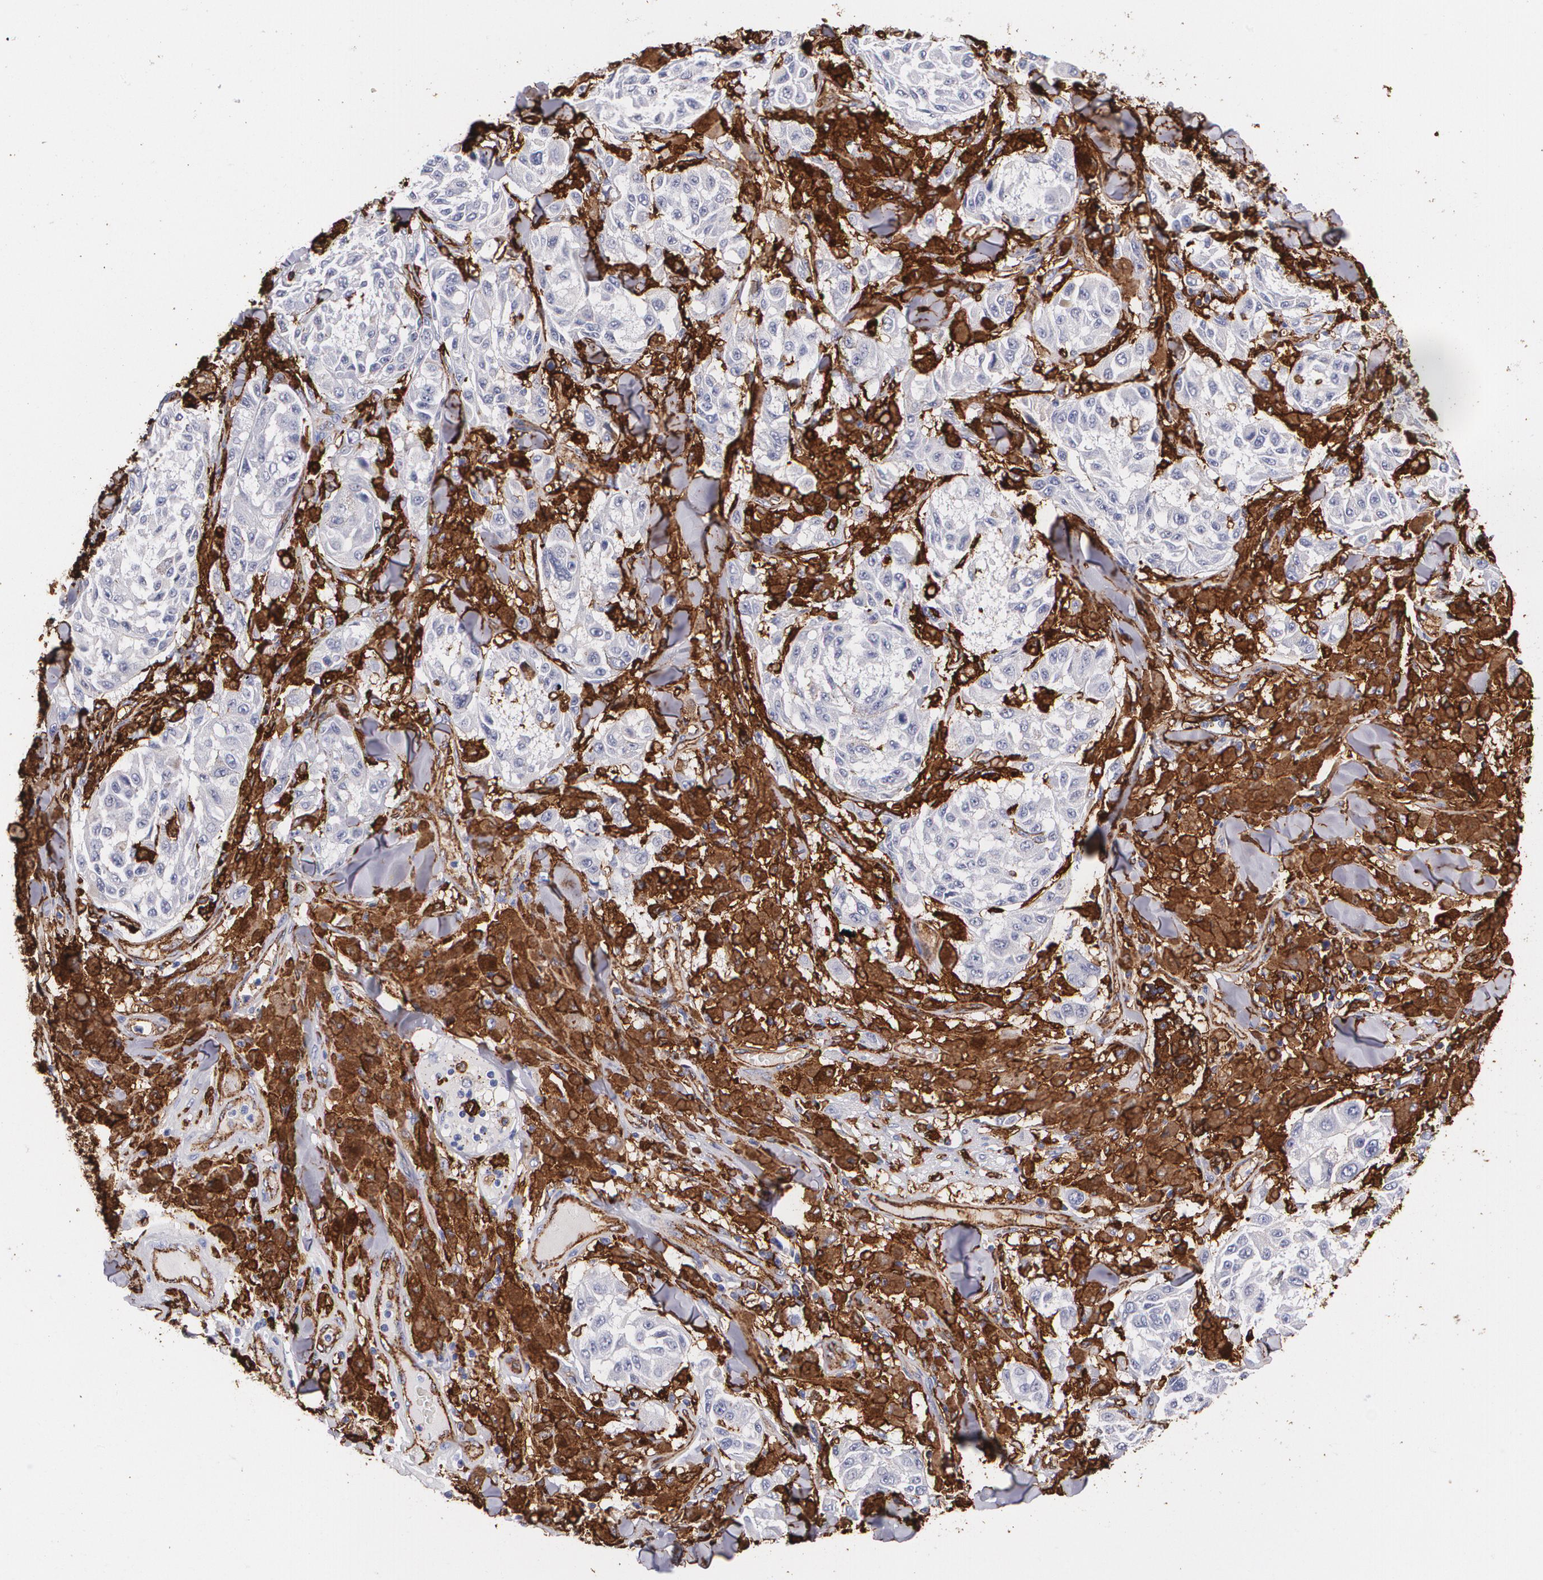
{"staining": {"intensity": "weak", "quantity": "<25%", "location": "cytoplasmic/membranous"}, "tissue": "melanoma", "cell_type": "Tumor cells", "image_type": "cancer", "snomed": [{"axis": "morphology", "description": "Malignant melanoma, NOS"}, {"axis": "topography", "description": "Skin"}], "caption": "This photomicrograph is of malignant melanoma stained with immunohistochemistry (IHC) to label a protein in brown with the nuclei are counter-stained blue. There is no expression in tumor cells.", "gene": "HLA-DRA", "patient": {"sex": "female", "age": 64}}